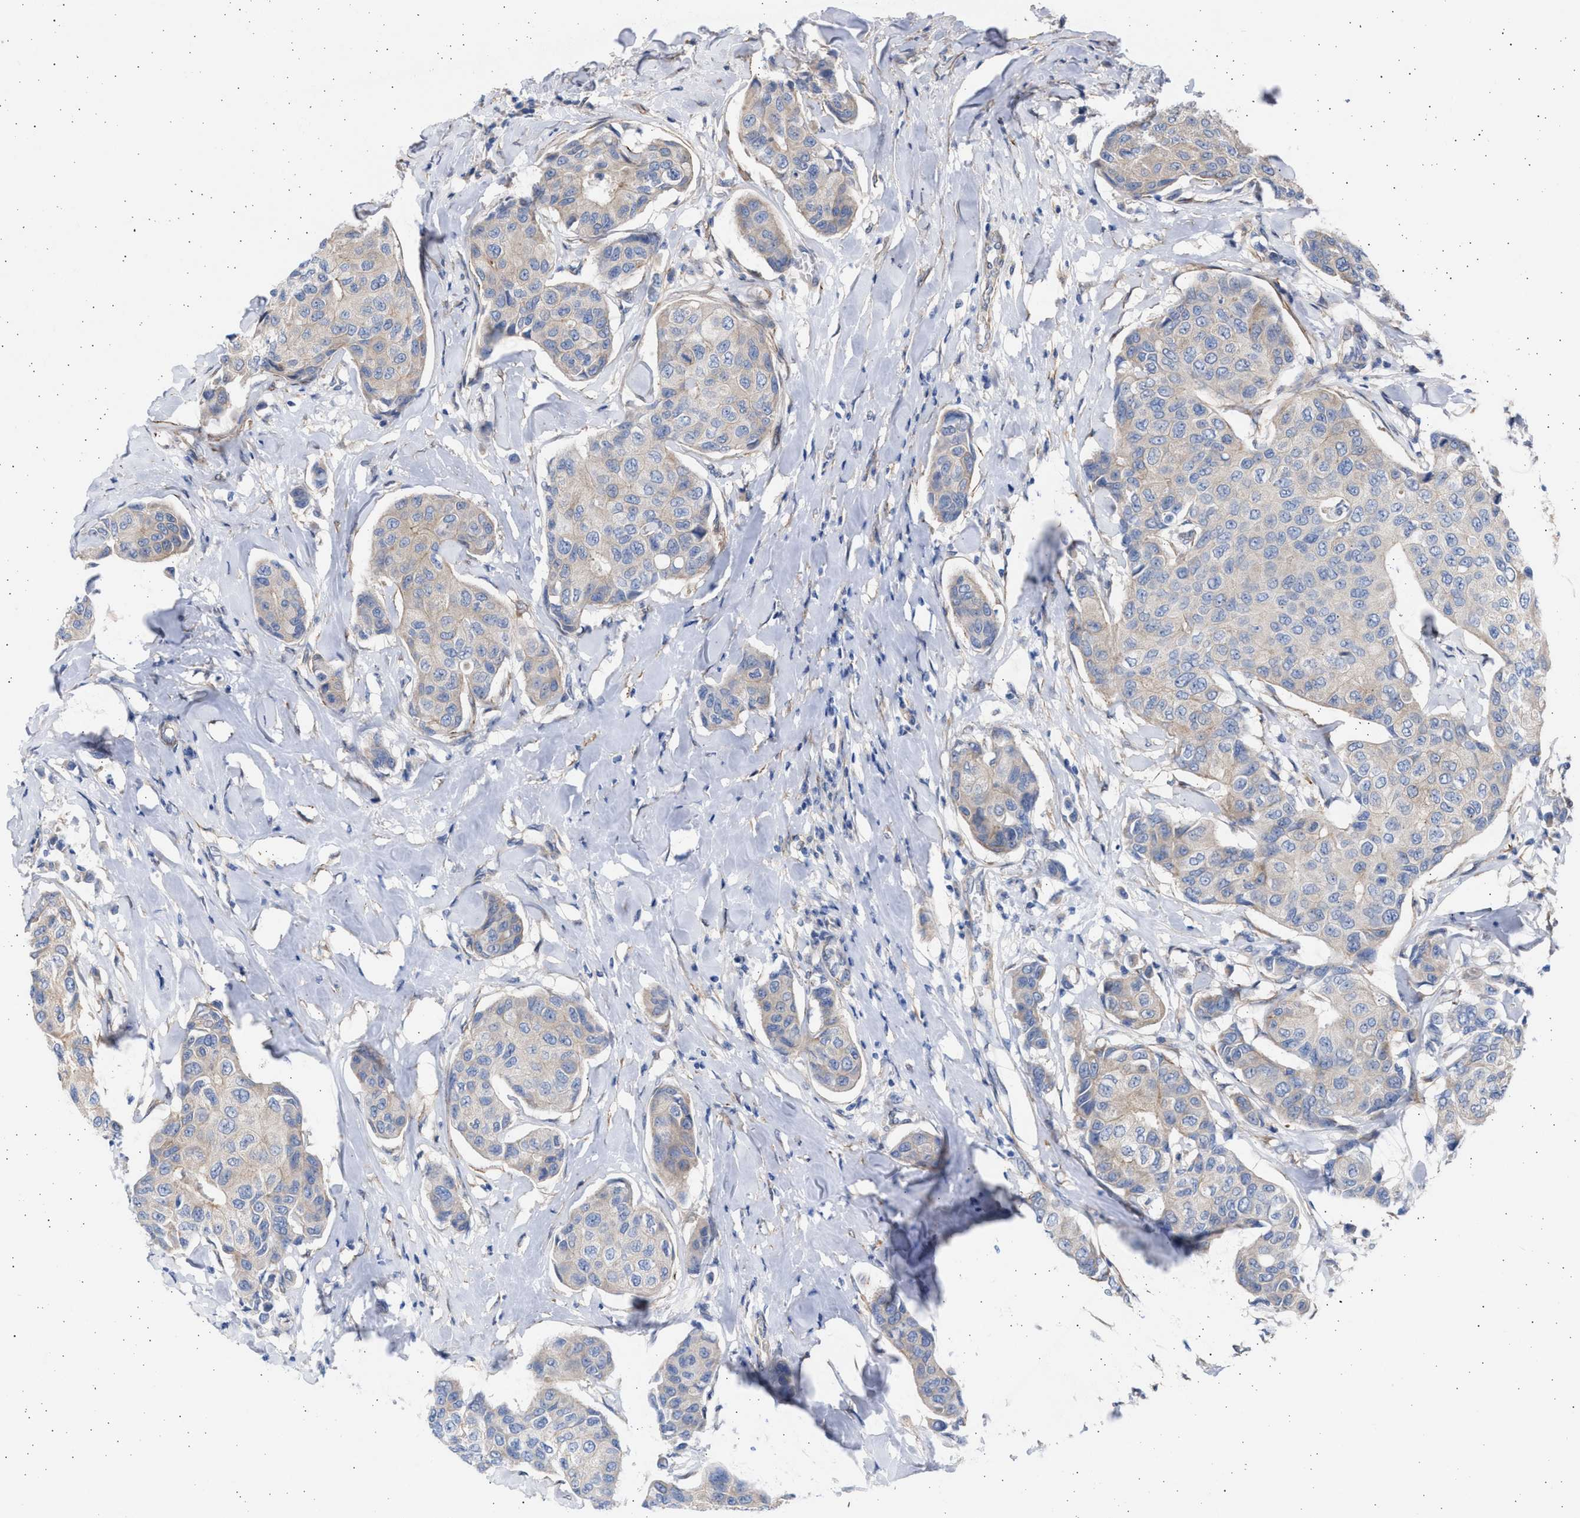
{"staining": {"intensity": "negative", "quantity": "none", "location": "none"}, "tissue": "breast cancer", "cell_type": "Tumor cells", "image_type": "cancer", "snomed": [{"axis": "morphology", "description": "Duct carcinoma"}, {"axis": "topography", "description": "Breast"}], "caption": "A photomicrograph of human infiltrating ductal carcinoma (breast) is negative for staining in tumor cells.", "gene": "NBR1", "patient": {"sex": "female", "age": 80}}